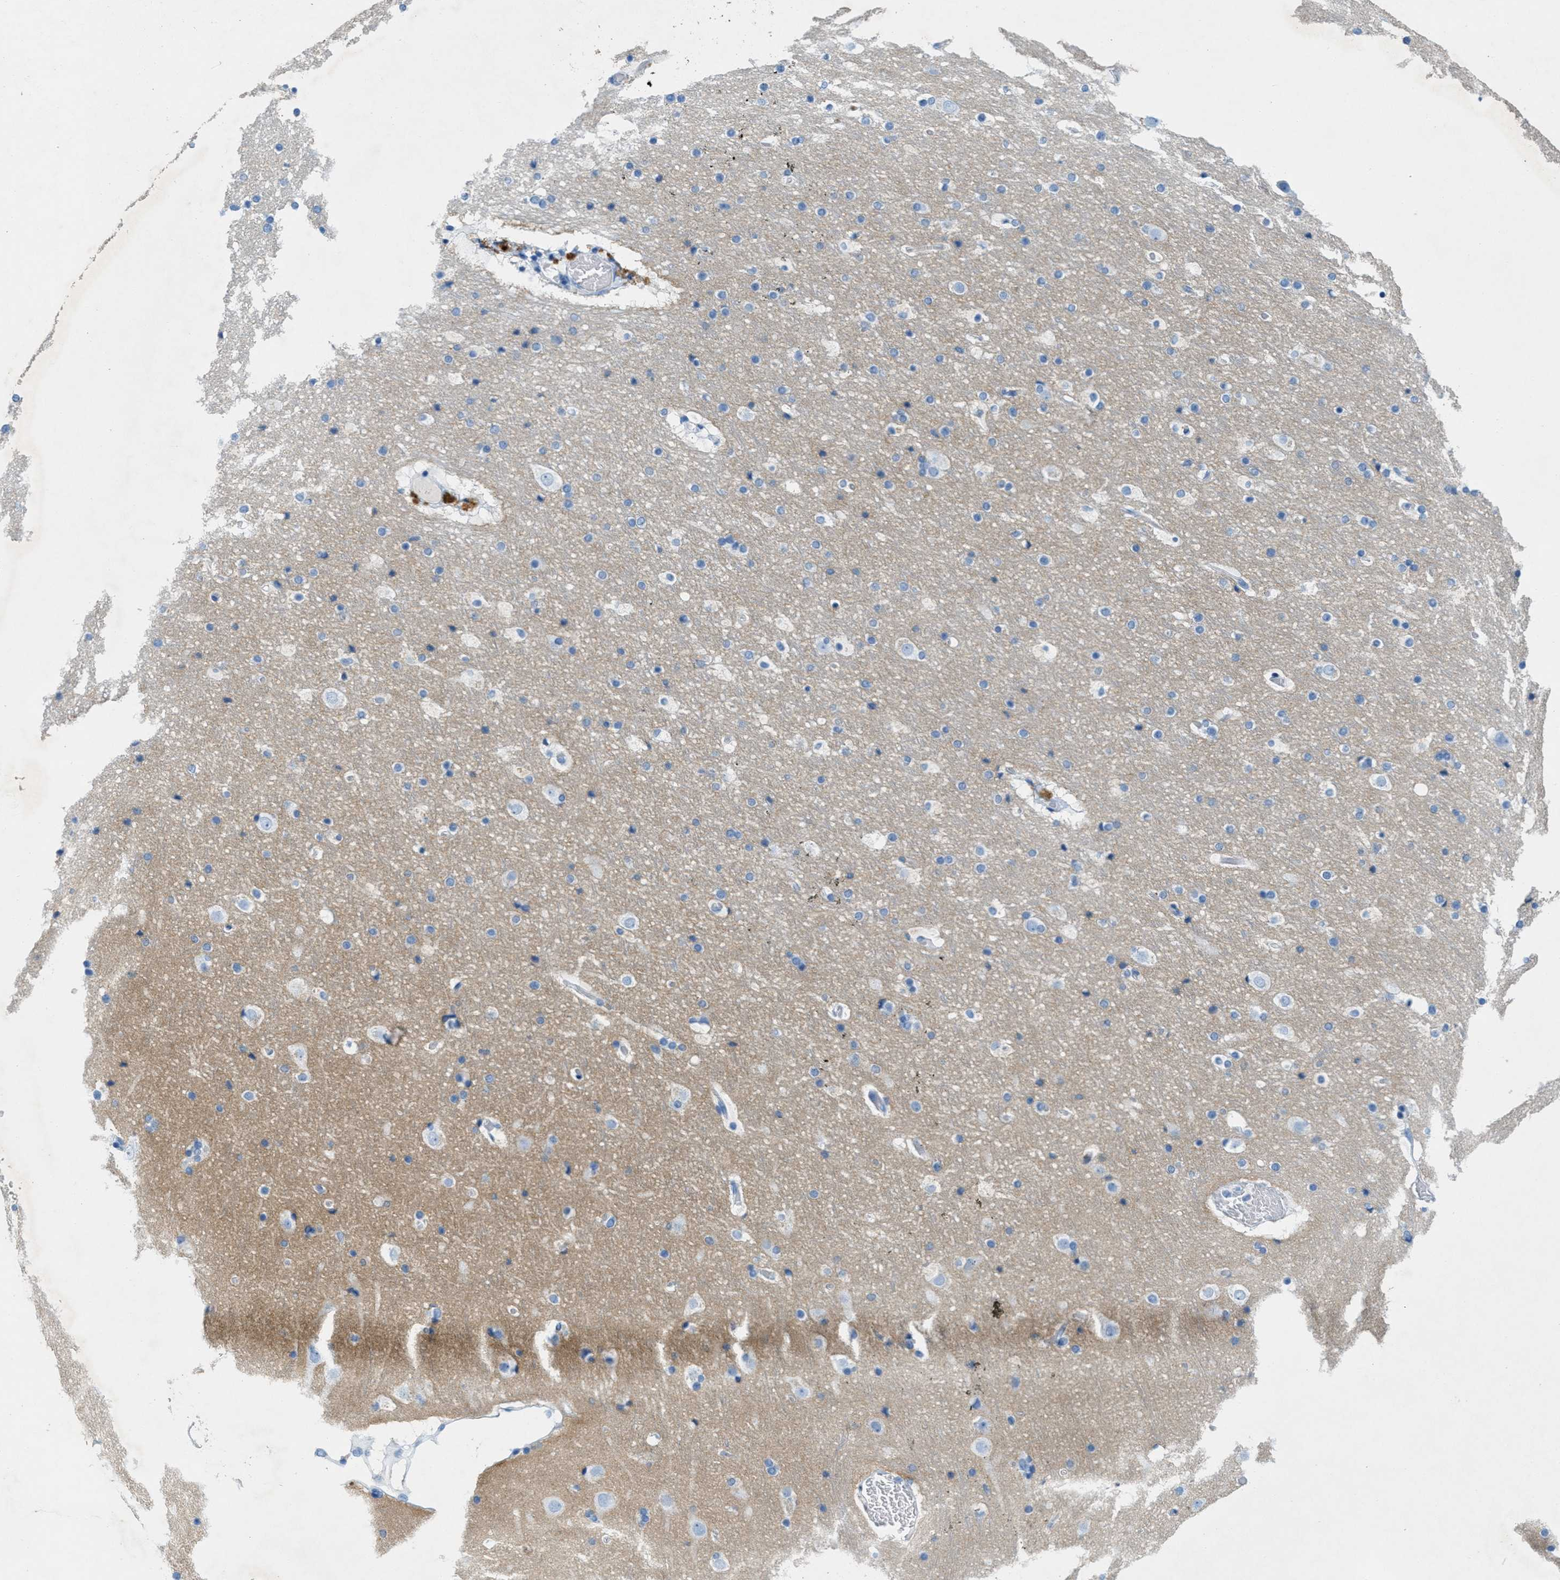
{"staining": {"intensity": "negative", "quantity": "none", "location": "none"}, "tissue": "cerebral cortex", "cell_type": "Endothelial cells", "image_type": "normal", "snomed": [{"axis": "morphology", "description": "Normal tissue, NOS"}, {"axis": "topography", "description": "Cerebral cortex"}], "caption": "This is an immunohistochemistry micrograph of benign human cerebral cortex. There is no expression in endothelial cells.", "gene": "GPM6A", "patient": {"sex": "male", "age": 57}}